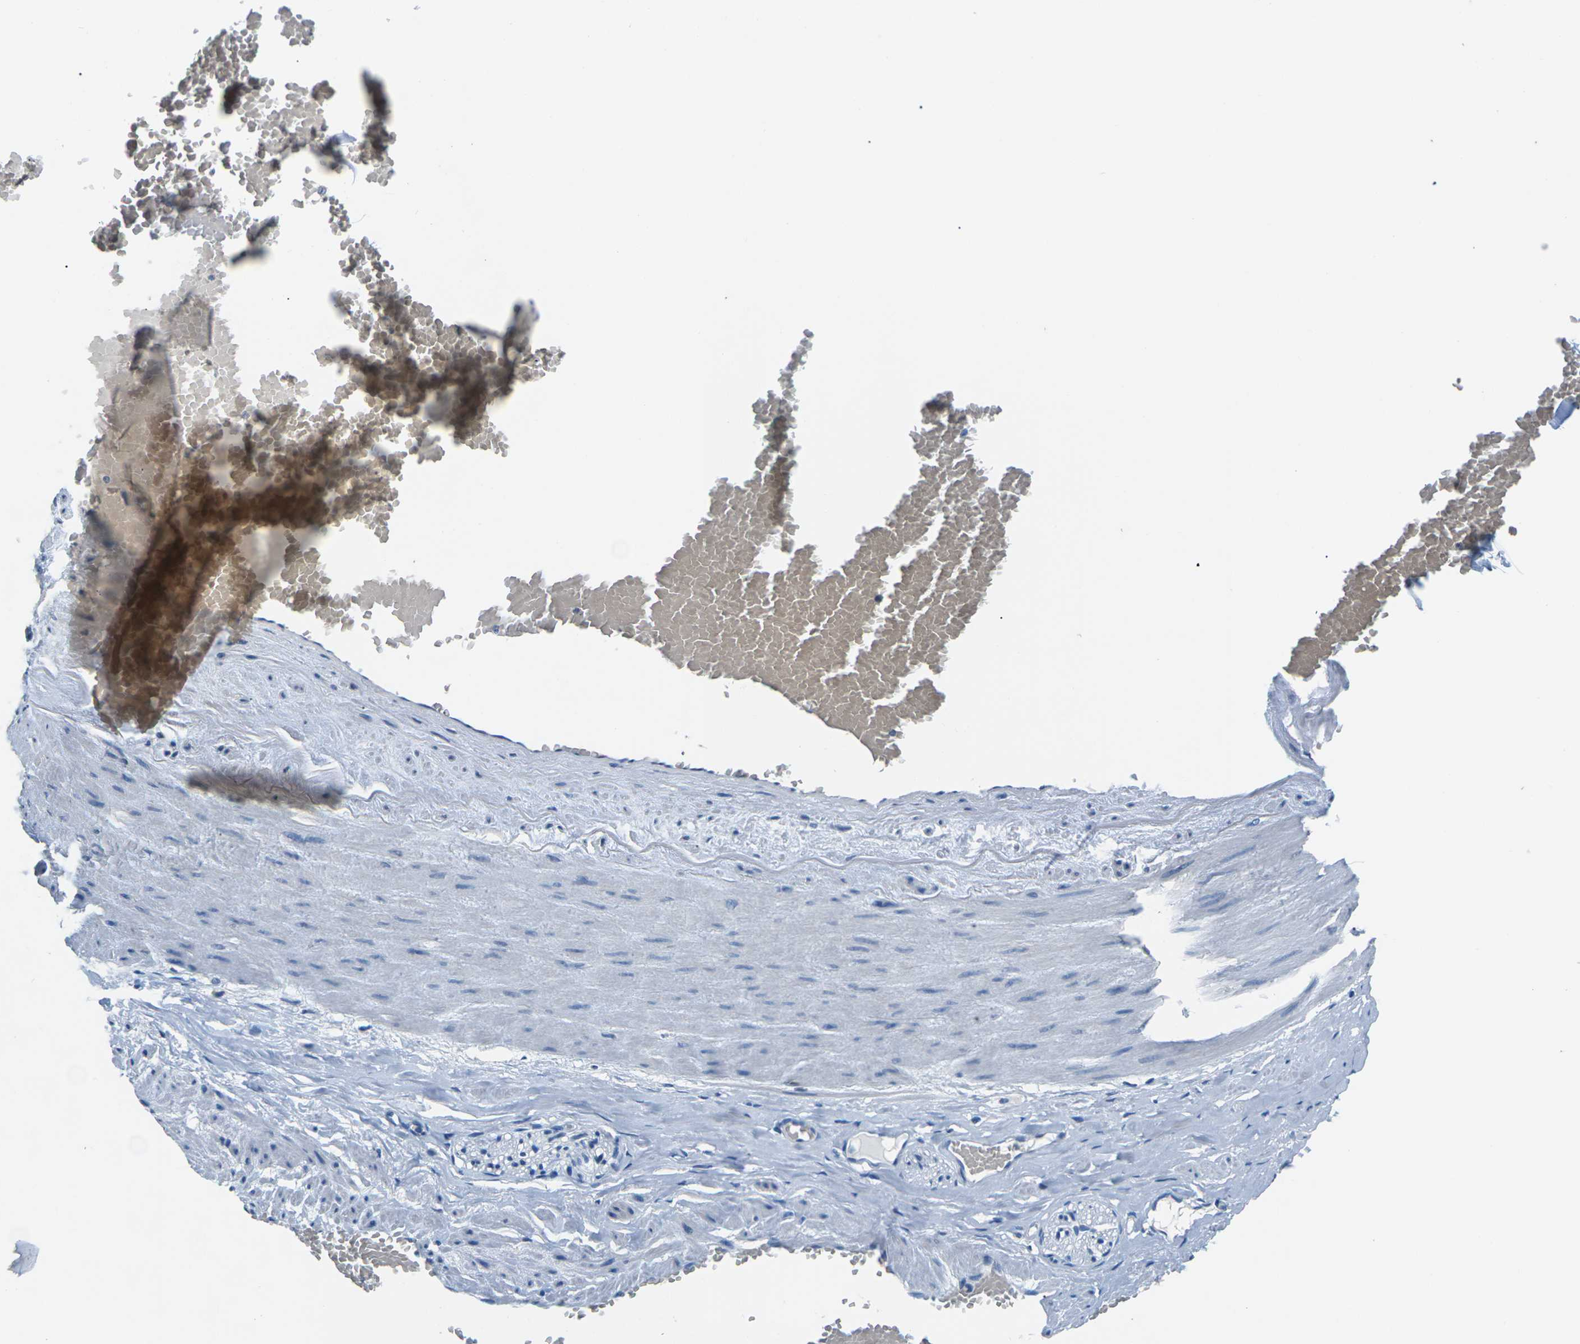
{"staining": {"intensity": "negative", "quantity": "none", "location": "none"}, "tissue": "adipose tissue", "cell_type": "Adipocytes", "image_type": "normal", "snomed": [{"axis": "morphology", "description": "Normal tissue, NOS"}, {"axis": "topography", "description": "Soft tissue"}, {"axis": "topography", "description": "Vascular tissue"}], "caption": "High power microscopy histopathology image of an immunohistochemistry (IHC) histopathology image of benign adipose tissue, revealing no significant positivity in adipocytes. (Brightfield microscopy of DAB (3,3'-diaminobenzidine) immunohistochemistry (IHC) at high magnification).", "gene": "UMOD", "patient": {"sex": "female", "age": 35}}